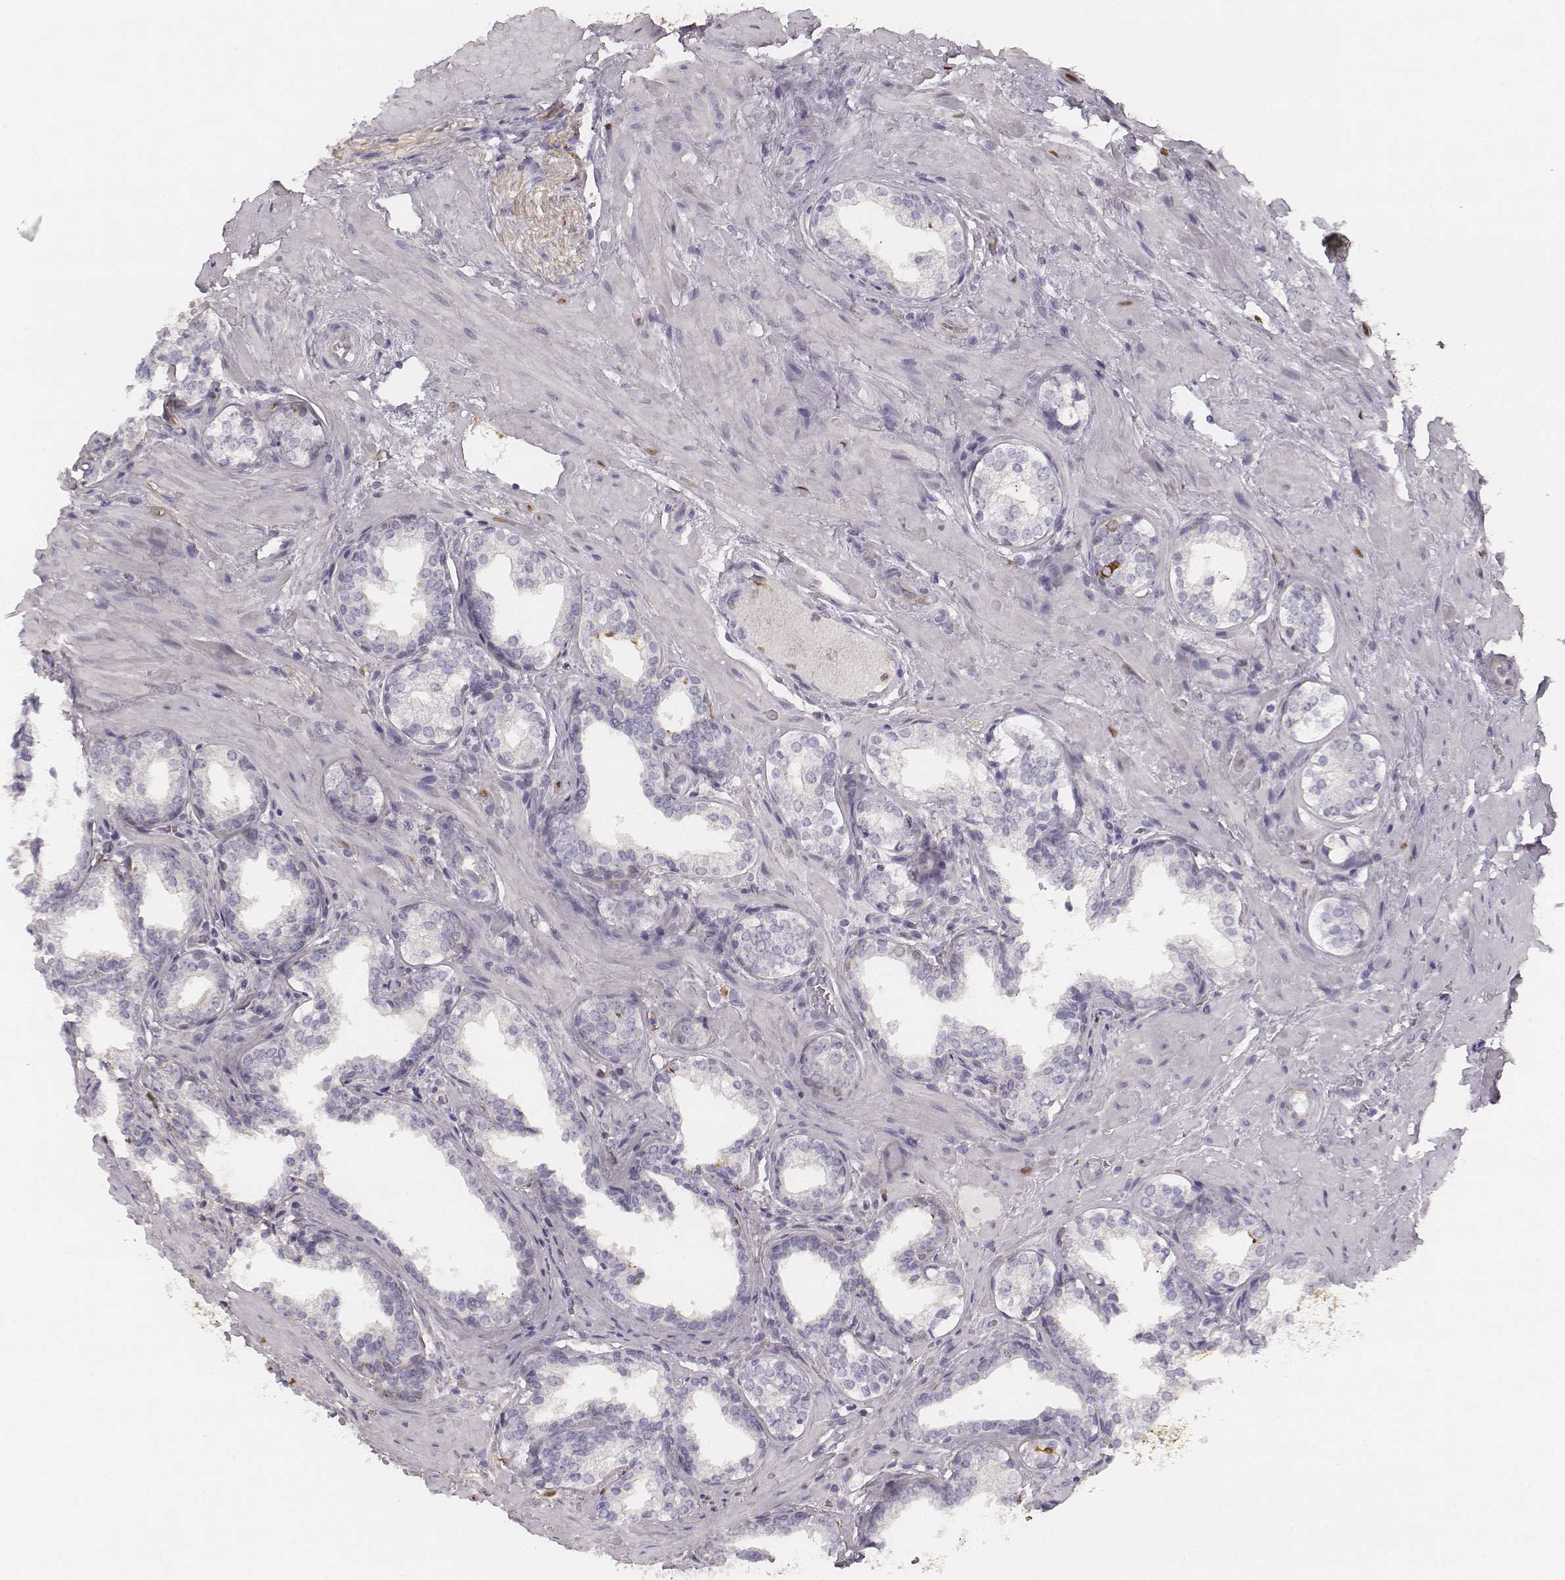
{"staining": {"intensity": "negative", "quantity": "none", "location": "none"}, "tissue": "prostate cancer", "cell_type": "Tumor cells", "image_type": "cancer", "snomed": [{"axis": "morphology", "description": "Adenocarcinoma, NOS"}, {"axis": "topography", "description": "Prostate"}], "caption": "Adenocarcinoma (prostate) stained for a protein using IHC shows no positivity tumor cells.", "gene": "KCNJ12", "patient": {"sex": "male", "age": 66}}